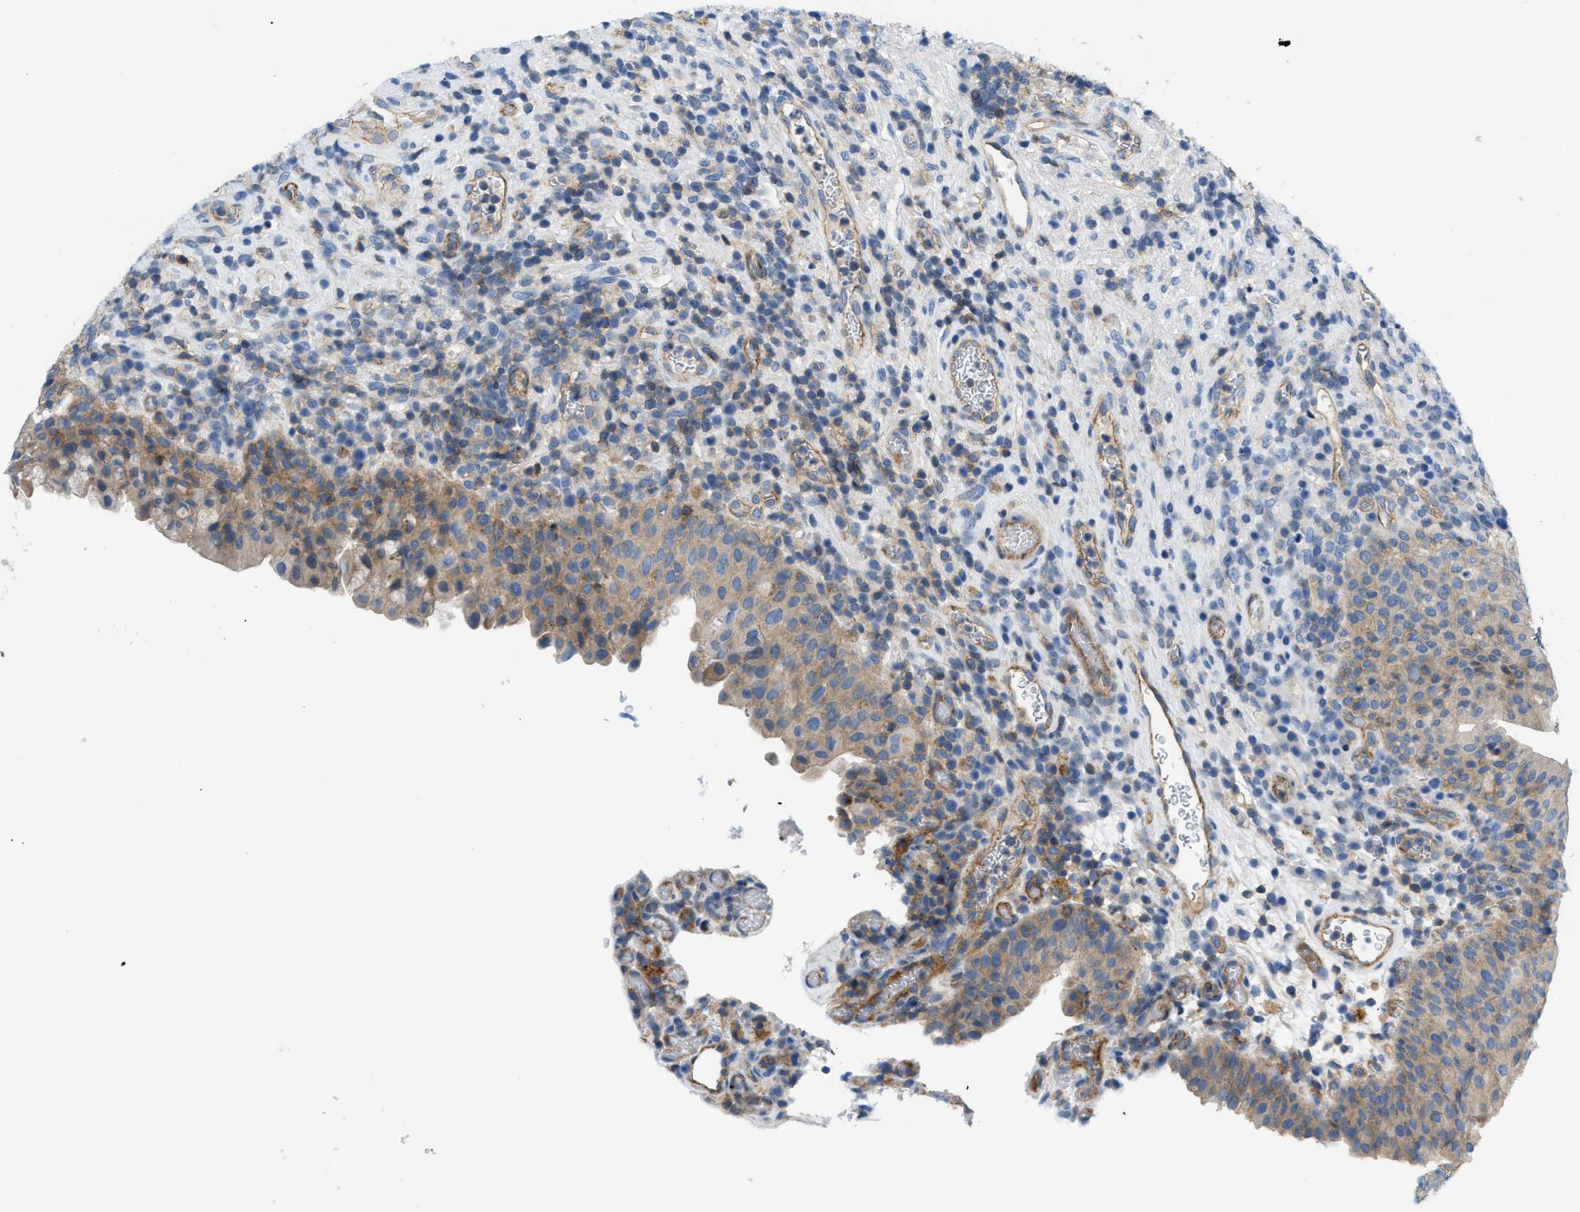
{"staining": {"intensity": "moderate", "quantity": "25%-75%", "location": "cytoplasmic/membranous"}, "tissue": "urothelial cancer", "cell_type": "Tumor cells", "image_type": "cancer", "snomed": [{"axis": "morphology", "description": "Urothelial carcinoma, Low grade"}, {"axis": "topography", "description": "Urinary bladder"}], "caption": "Human urothelial cancer stained with a brown dye shows moderate cytoplasmic/membranous positive staining in about 25%-75% of tumor cells.", "gene": "ORAI1", "patient": {"sex": "female", "age": 75}}